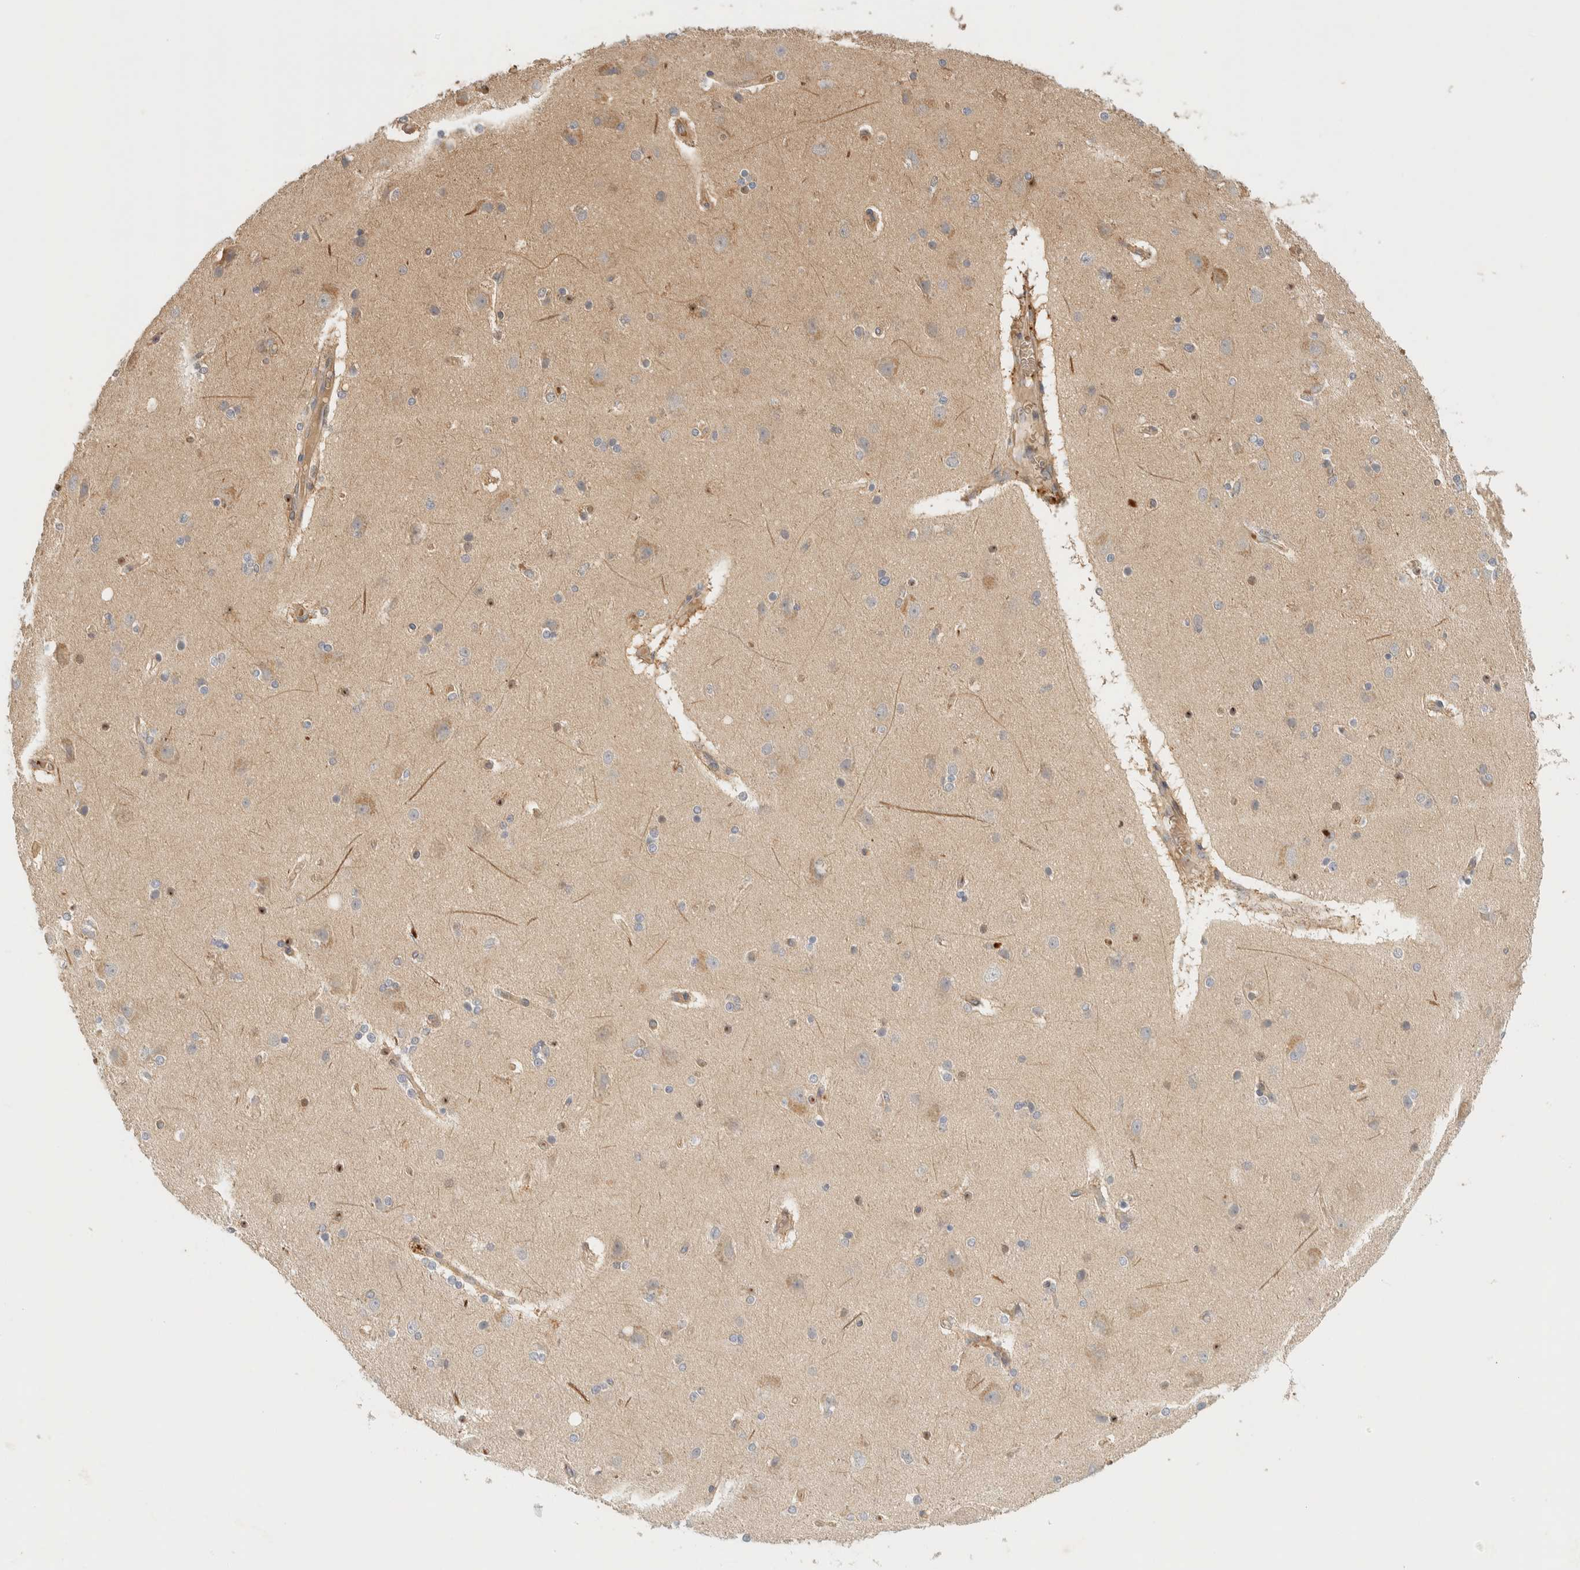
{"staining": {"intensity": "moderate", "quantity": ">75%", "location": "cytoplasmic/membranous"}, "tissue": "cerebral cortex", "cell_type": "Endothelial cells", "image_type": "normal", "snomed": [{"axis": "morphology", "description": "Normal tissue, NOS"}, {"axis": "topography", "description": "Cerebral cortex"}], "caption": "Immunohistochemical staining of normal cerebral cortex shows >75% levels of moderate cytoplasmic/membranous protein staining in about >75% of endothelial cells.", "gene": "TTI2", "patient": {"sex": "female", "age": 54}}